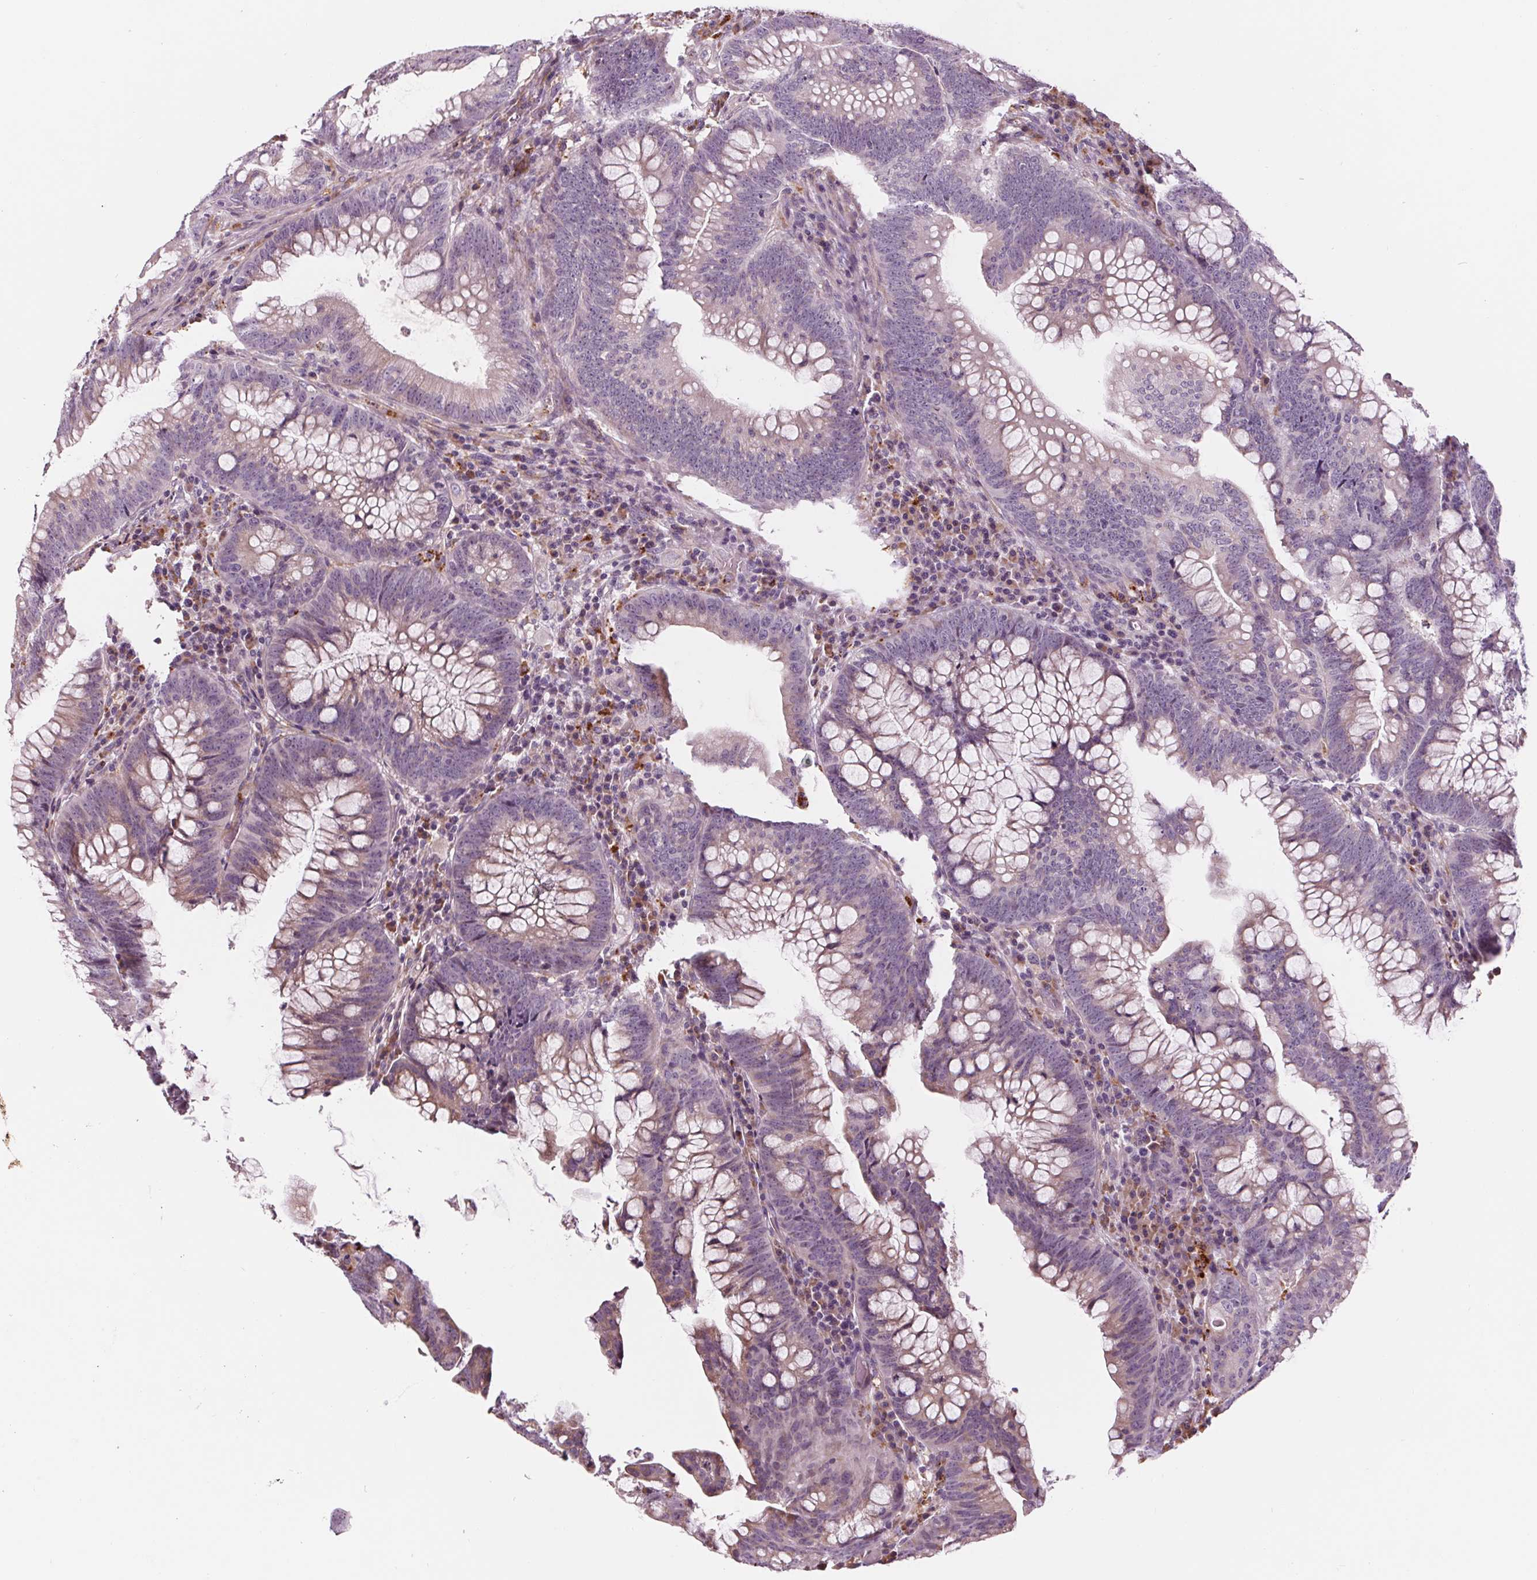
{"staining": {"intensity": "weak", "quantity": "<25%", "location": "cytoplasmic/membranous"}, "tissue": "colorectal cancer", "cell_type": "Tumor cells", "image_type": "cancer", "snomed": [{"axis": "morphology", "description": "Adenocarcinoma, NOS"}, {"axis": "topography", "description": "Colon"}], "caption": "A high-resolution photomicrograph shows immunohistochemistry (IHC) staining of colorectal cancer, which reveals no significant positivity in tumor cells.", "gene": "SAMD5", "patient": {"sex": "male", "age": 62}}